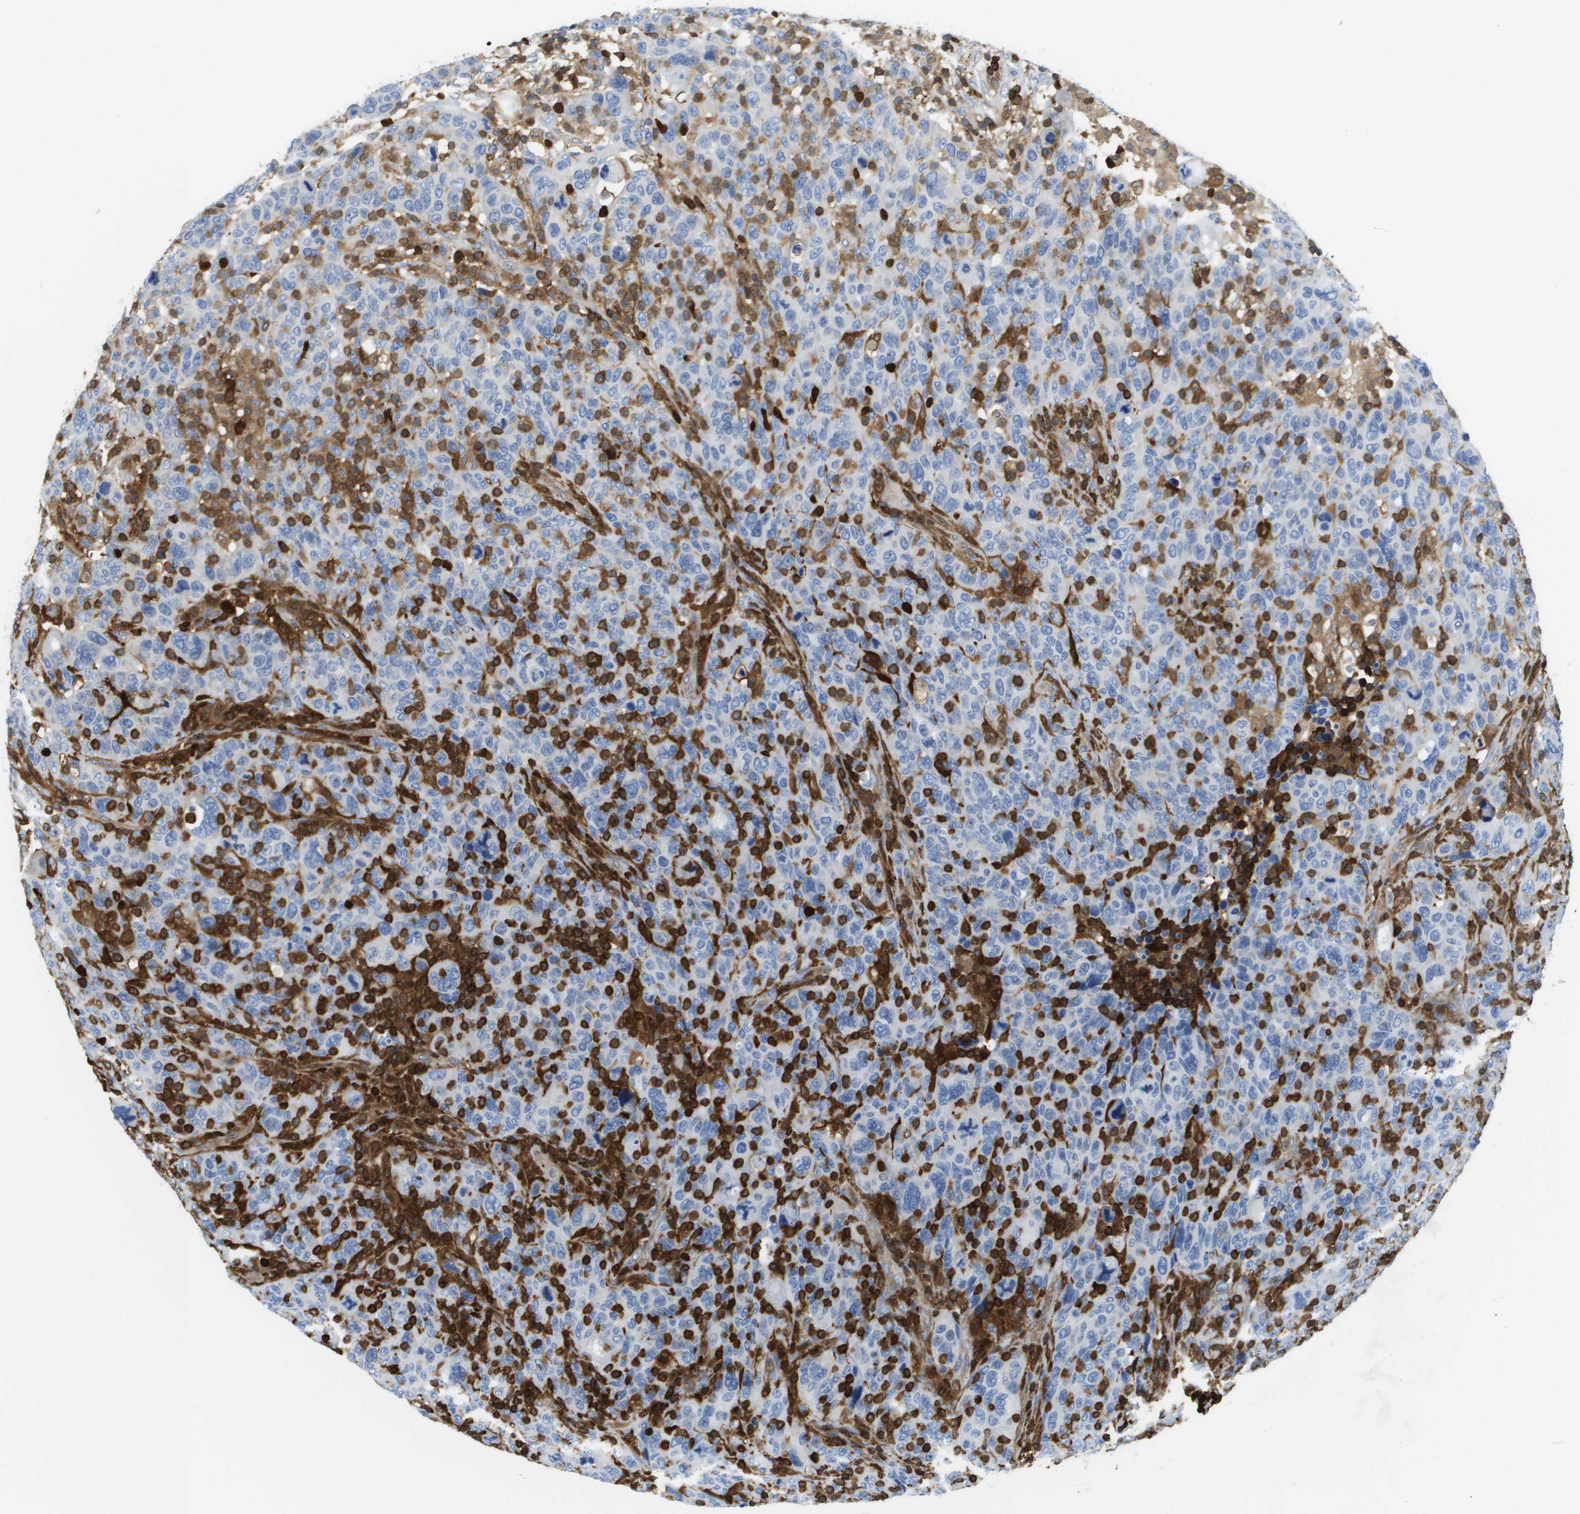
{"staining": {"intensity": "negative", "quantity": "none", "location": "none"}, "tissue": "breast cancer", "cell_type": "Tumor cells", "image_type": "cancer", "snomed": [{"axis": "morphology", "description": "Duct carcinoma"}, {"axis": "topography", "description": "Breast"}], "caption": "A micrograph of breast cancer (invasive ductal carcinoma) stained for a protein exhibits no brown staining in tumor cells. (DAB immunohistochemistry, high magnification).", "gene": "DOCK5", "patient": {"sex": "female", "age": 37}}